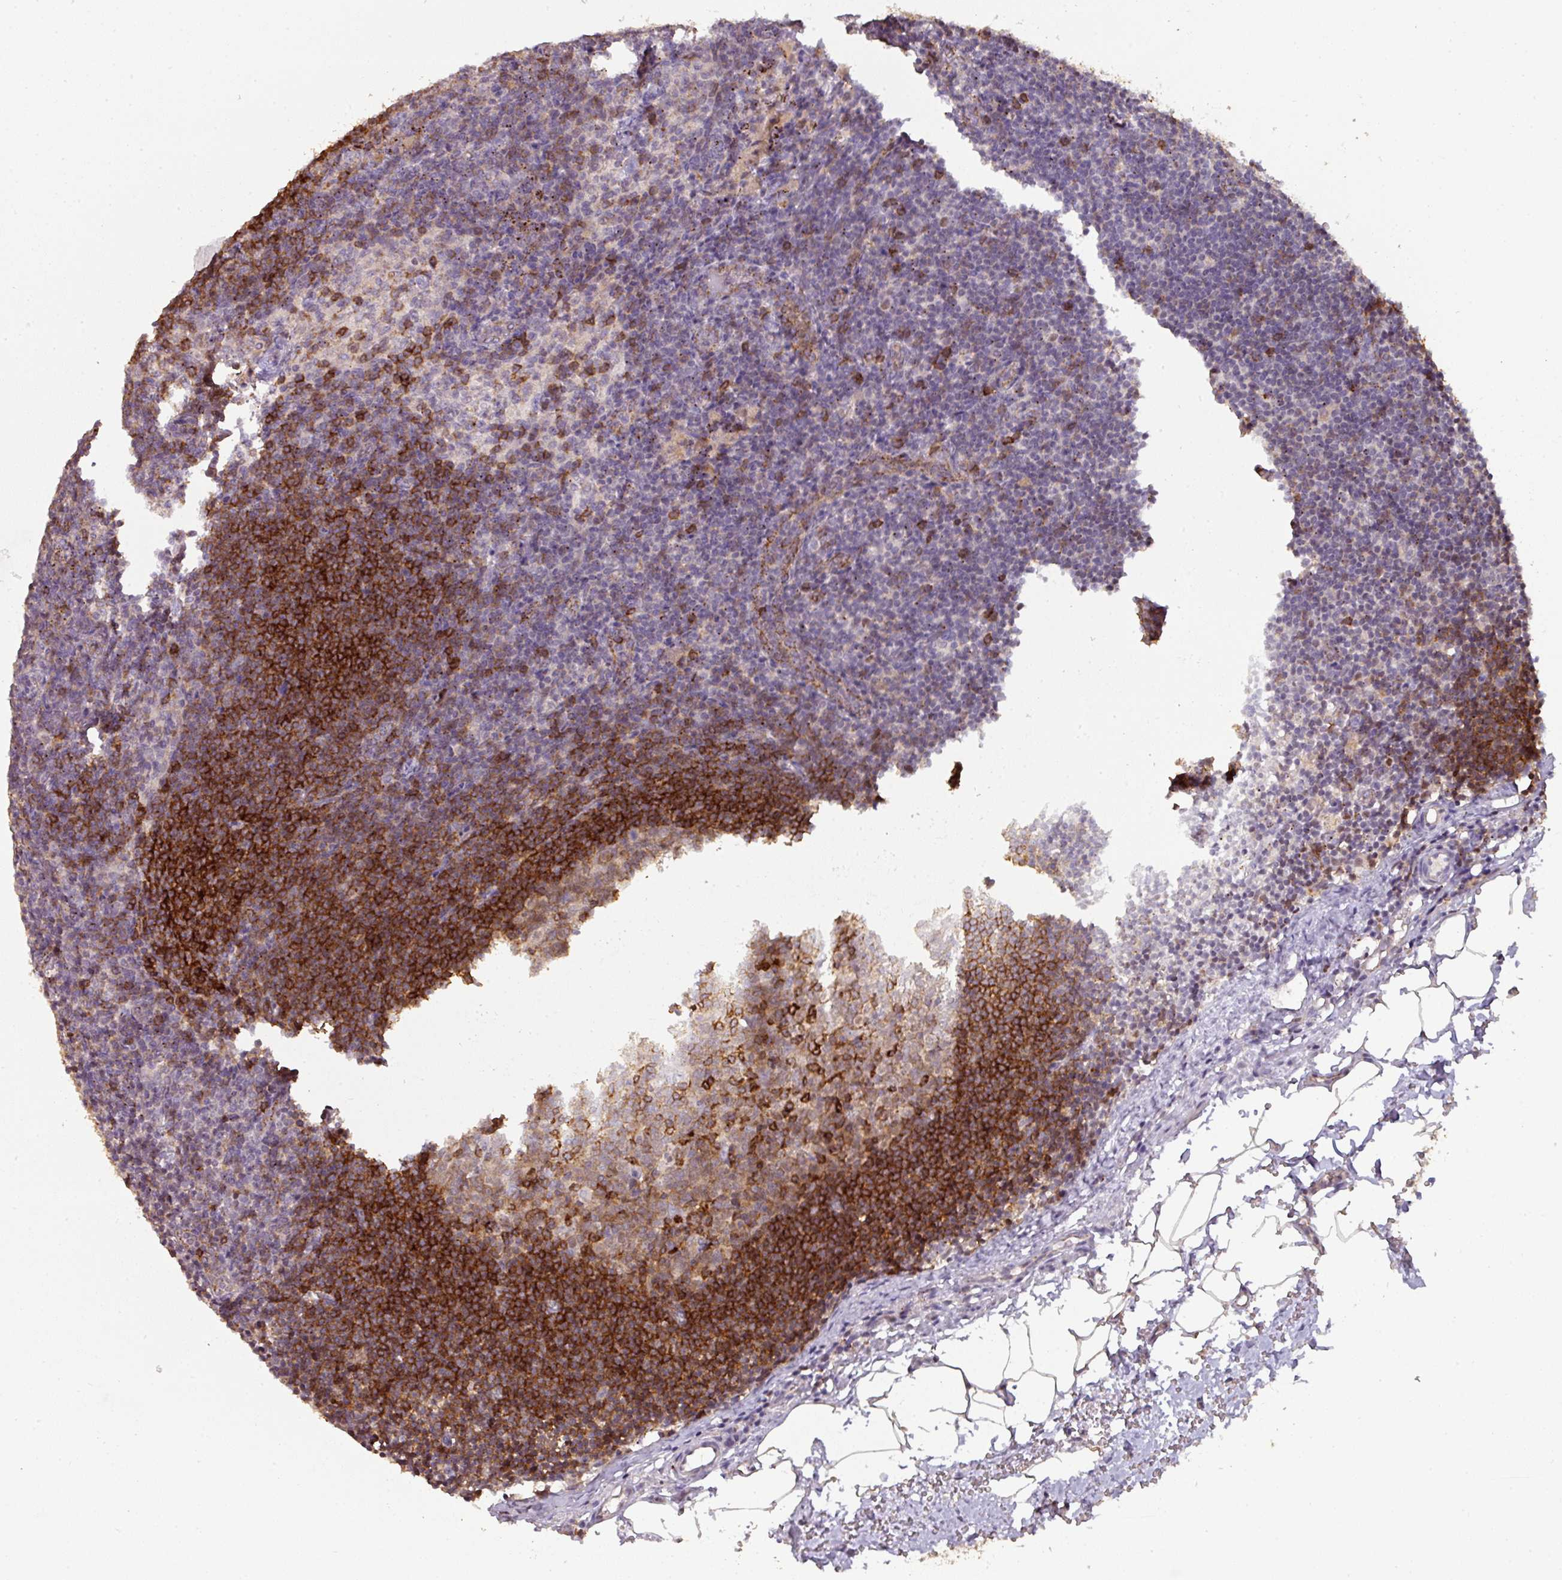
{"staining": {"intensity": "moderate", "quantity": "25%-75%", "location": "cytoplasmic/membranous"}, "tissue": "lymph node", "cell_type": "Germinal center cells", "image_type": "normal", "snomed": [{"axis": "morphology", "description": "Normal tissue, NOS"}, {"axis": "topography", "description": "Lymph node"}], "caption": "Normal lymph node was stained to show a protein in brown. There is medium levels of moderate cytoplasmic/membranous positivity in approximately 25%-75% of germinal center cells.", "gene": "CXCR5", "patient": {"sex": "male", "age": 49}}